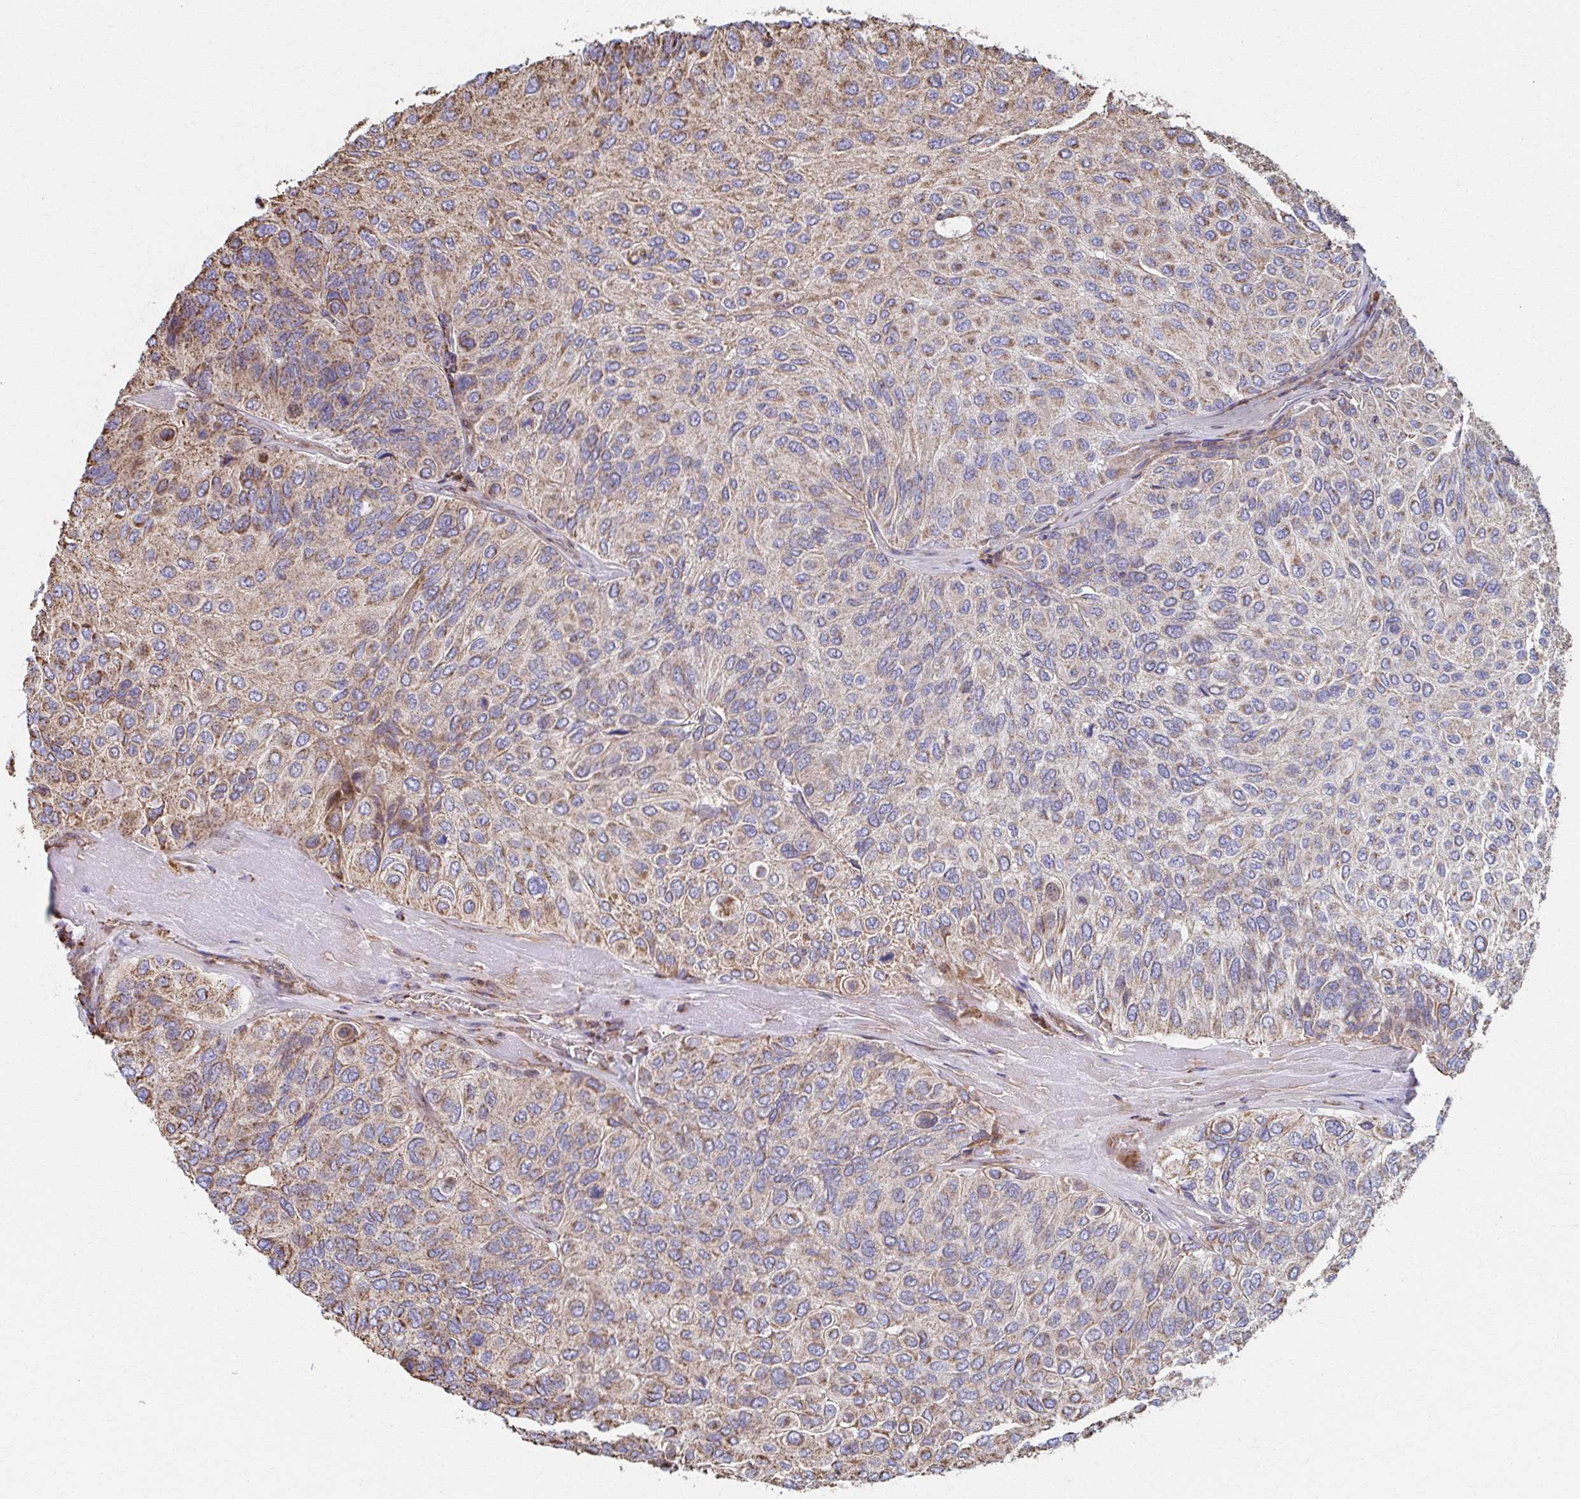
{"staining": {"intensity": "moderate", "quantity": "25%-75%", "location": "cytoplasmic/membranous"}, "tissue": "urothelial cancer", "cell_type": "Tumor cells", "image_type": "cancer", "snomed": [{"axis": "morphology", "description": "Urothelial carcinoma, High grade"}, {"axis": "topography", "description": "Urinary bladder"}], "caption": "Tumor cells display medium levels of moderate cytoplasmic/membranous positivity in about 25%-75% of cells in urothelial cancer.", "gene": "SAT1", "patient": {"sex": "male", "age": 66}}